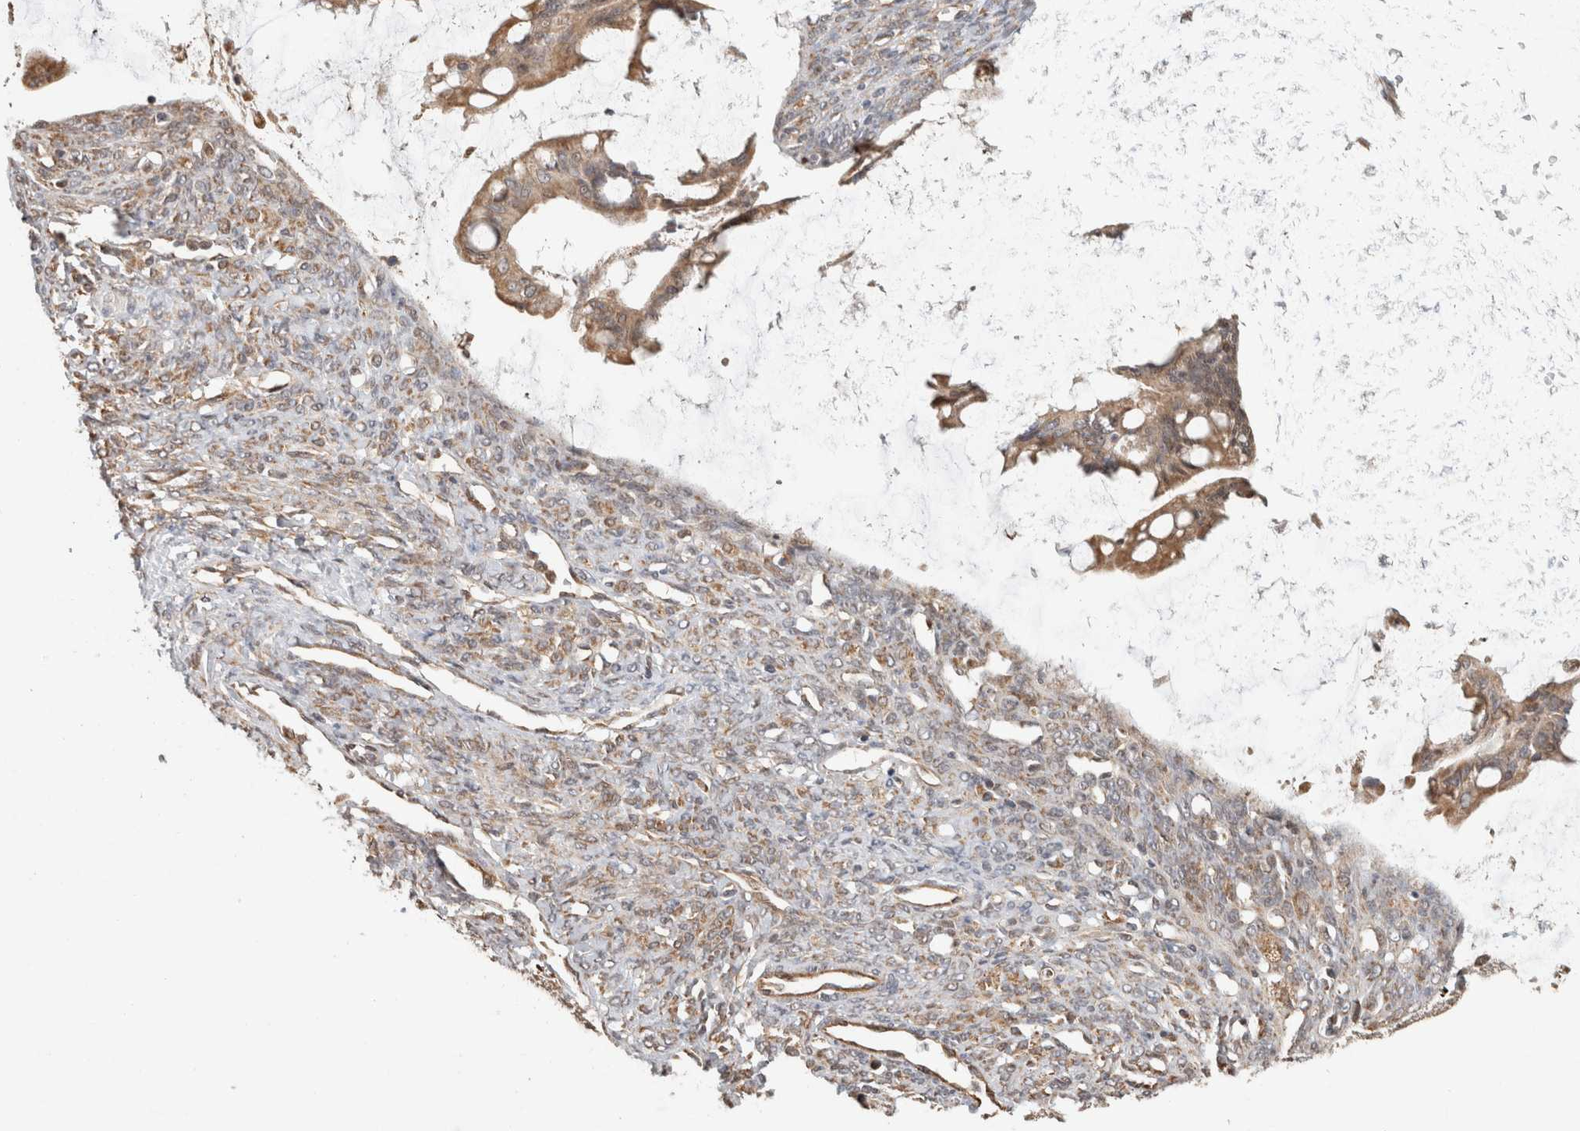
{"staining": {"intensity": "weak", "quantity": ">75%", "location": "cytoplasmic/membranous"}, "tissue": "ovarian cancer", "cell_type": "Tumor cells", "image_type": "cancer", "snomed": [{"axis": "morphology", "description": "Cystadenocarcinoma, mucinous, NOS"}, {"axis": "topography", "description": "Ovary"}], "caption": "Human ovarian cancer stained with a brown dye displays weak cytoplasmic/membranous positive staining in about >75% of tumor cells.", "gene": "GINS4", "patient": {"sex": "female", "age": 73}}